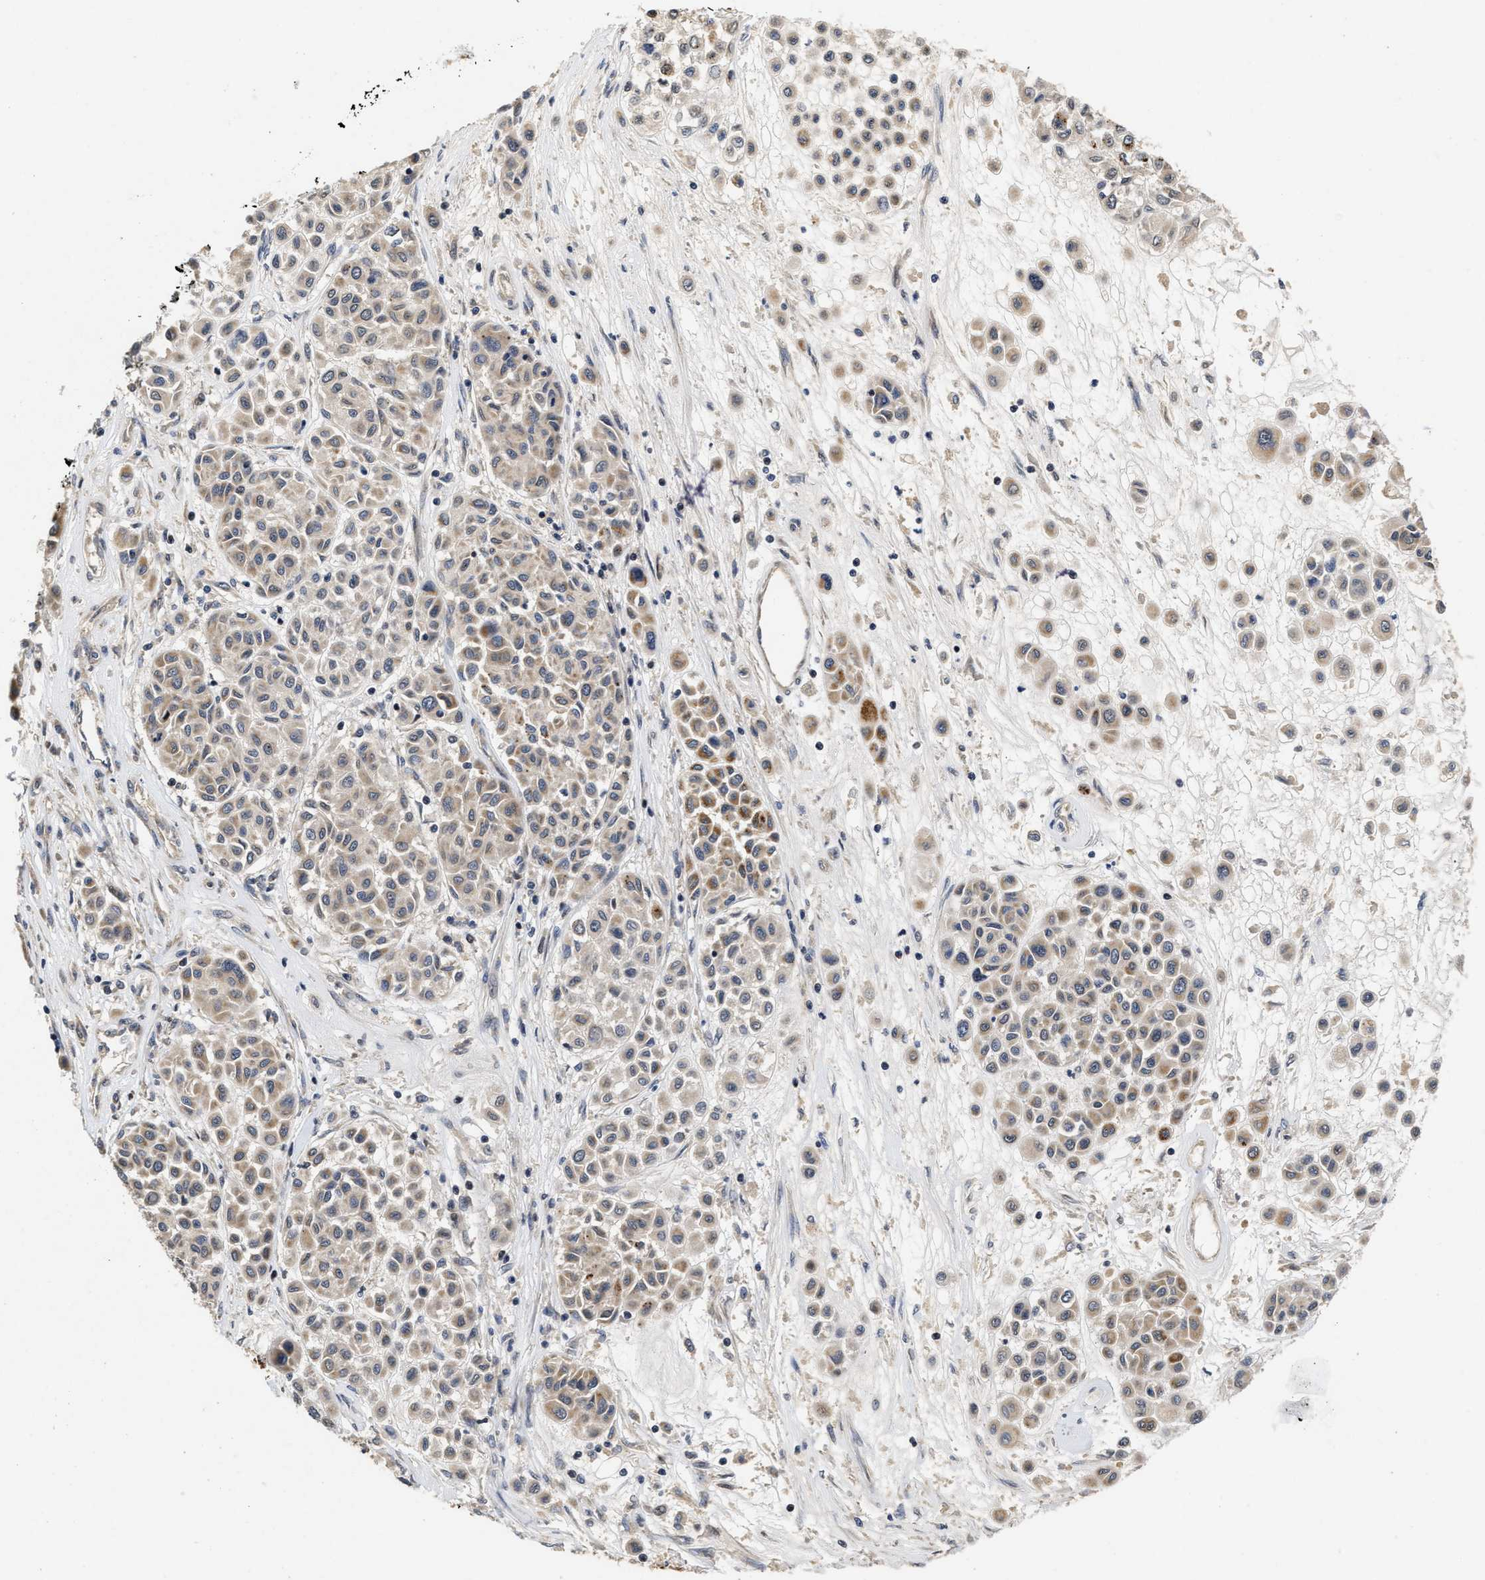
{"staining": {"intensity": "moderate", "quantity": "<25%", "location": "cytoplasmic/membranous"}, "tissue": "melanoma", "cell_type": "Tumor cells", "image_type": "cancer", "snomed": [{"axis": "morphology", "description": "Malignant melanoma, Metastatic site"}, {"axis": "topography", "description": "Soft tissue"}], "caption": "Immunohistochemical staining of melanoma shows low levels of moderate cytoplasmic/membranous positivity in about <25% of tumor cells.", "gene": "SCYL2", "patient": {"sex": "male", "age": 41}}